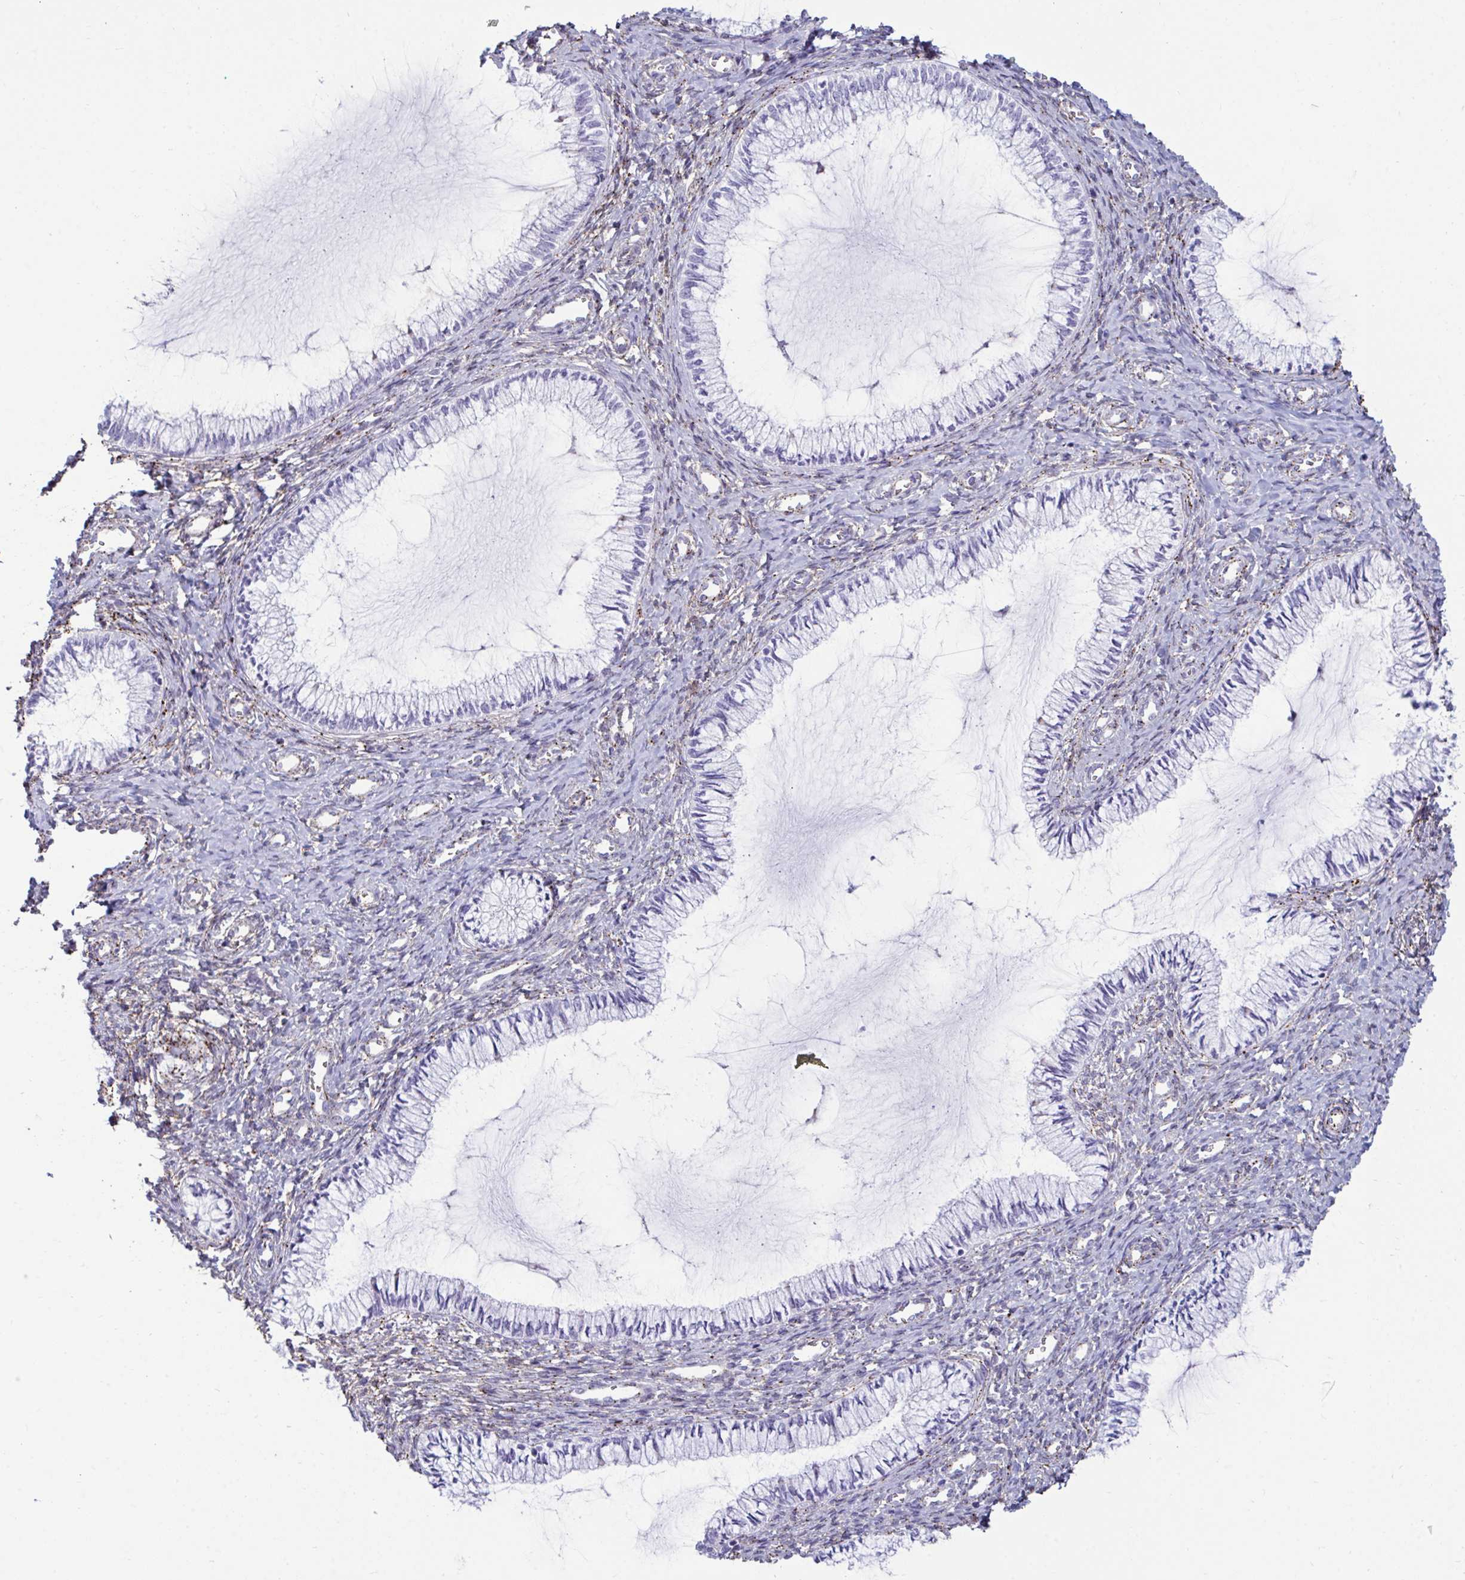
{"staining": {"intensity": "negative", "quantity": "none", "location": "none"}, "tissue": "cervix", "cell_type": "Glandular cells", "image_type": "normal", "snomed": [{"axis": "morphology", "description": "Normal tissue, NOS"}, {"axis": "topography", "description": "Cervix"}], "caption": "Normal cervix was stained to show a protein in brown. There is no significant expression in glandular cells. (Immunohistochemistry (ihc), brightfield microscopy, high magnification).", "gene": "UBL3", "patient": {"sex": "female", "age": 24}}